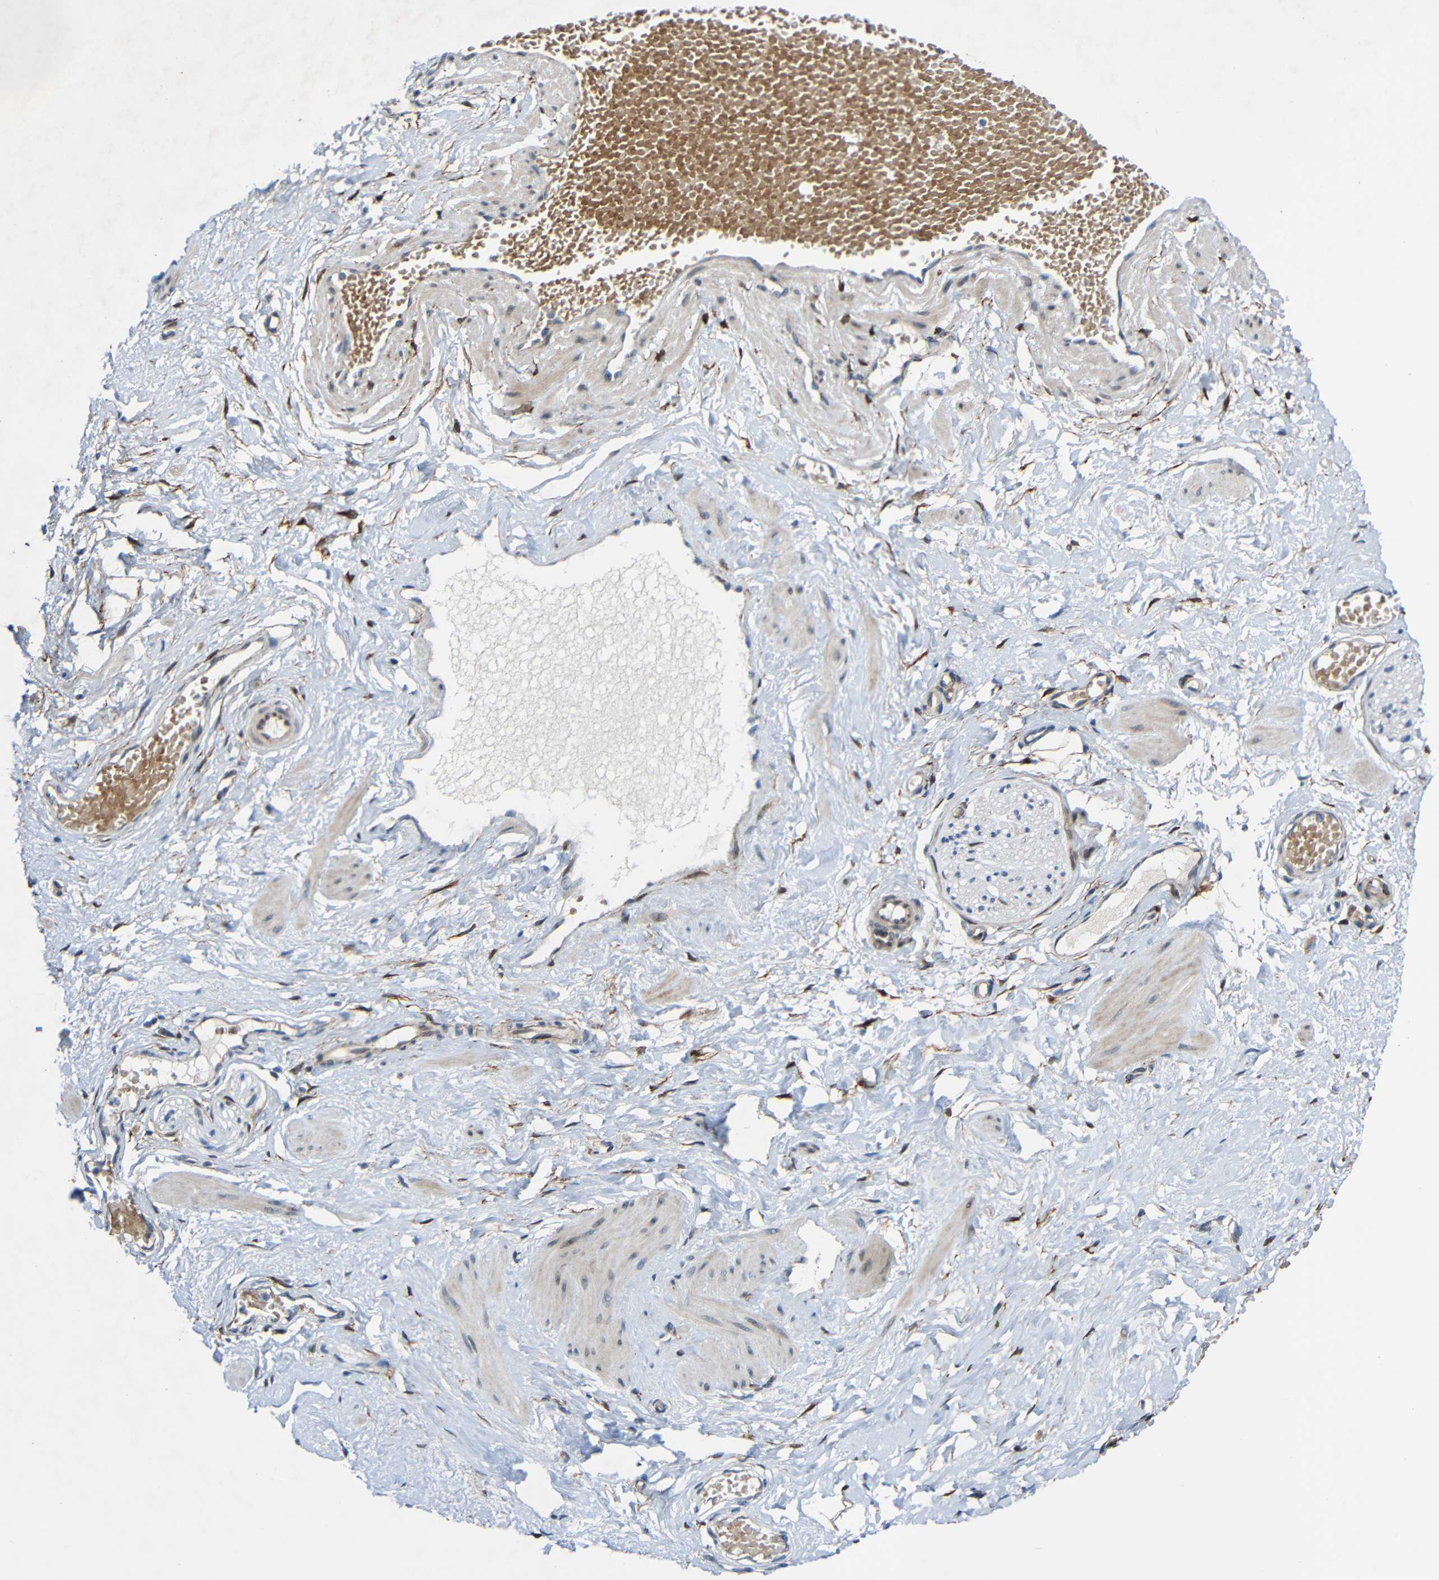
{"staining": {"intensity": "strong", "quantity": ">75%", "location": "cytoplasmic/membranous"}, "tissue": "adipose tissue", "cell_type": "Adipocytes", "image_type": "normal", "snomed": [{"axis": "morphology", "description": "Normal tissue, NOS"}, {"axis": "topography", "description": "Soft tissue"}, {"axis": "topography", "description": "Vascular tissue"}], "caption": "Adipocytes show high levels of strong cytoplasmic/membranous positivity in approximately >75% of cells in normal human adipose tissue. (DAB (3,3'-diaminobenzidine) IHC, brown staining for protein, blue staining for nuclei).", "gene": "TMEM25", "patient": {"sex": "female", "age": 35}}